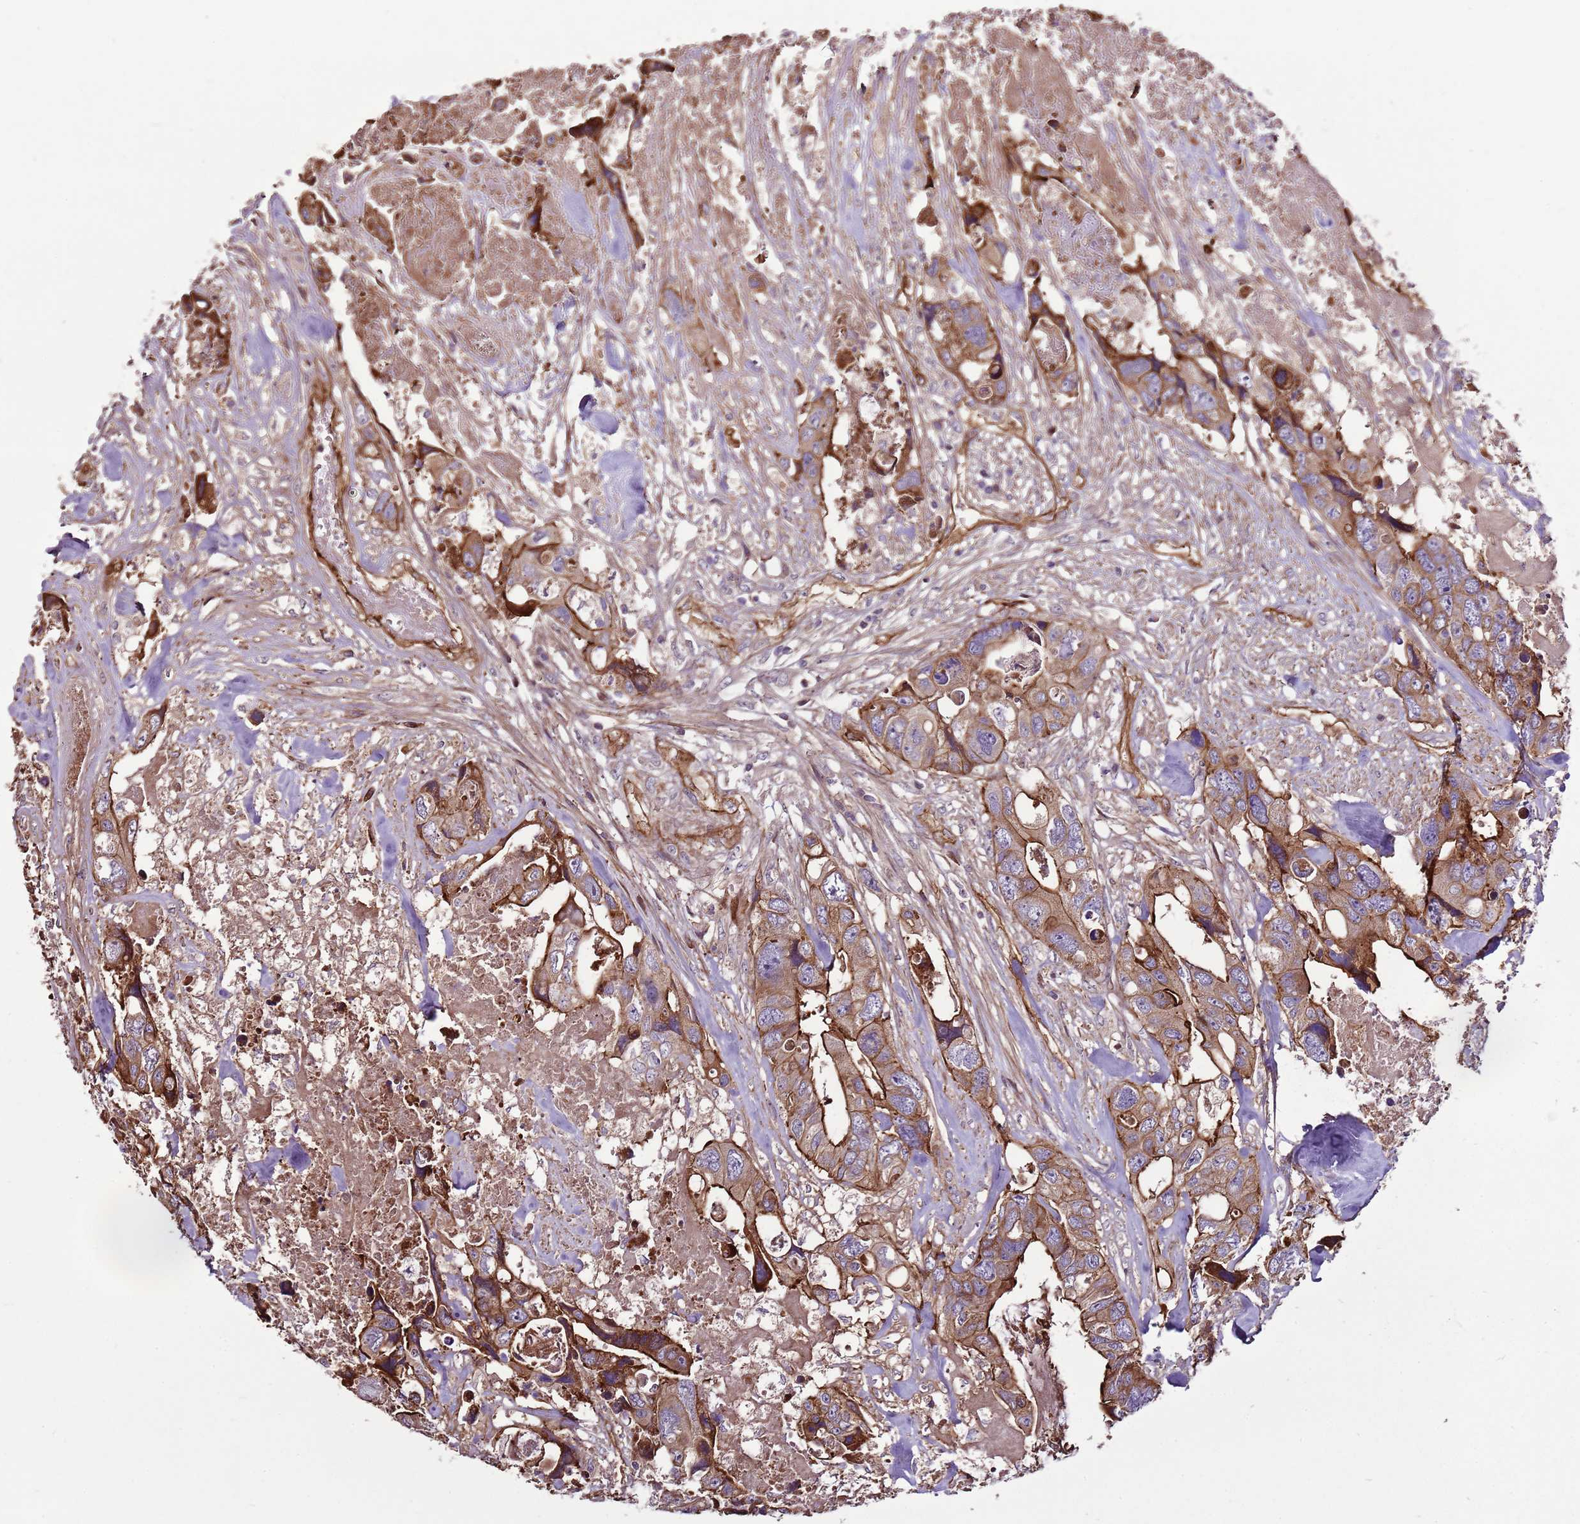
{"staining": {"intensity": "strong", "quantity": ">75%", "location": "cytoplasmic/membranous"}, "tissue": "colorectal cancer", "cell_type": "Tumor cells", "image_type": "cancer", "snomed": [{"axis": "morphology", "description": "Adenocarcinoma, NOS"}, {"axis": "topography", "description": "Rectum"}], "caption": "The photomicrograph demonstrates immunohistochemical staining of adenocarcinoma (colorectal). There is strong cytoplasmic/membranous staining is seen in approximately >75% of tumor cells. The staining is performed using DAB (3,3'-diaminobenzidine) brown chromogen to label protein expression. The nuclei are counter-stained blue using hematoxylin.", "gene": "ZNF827", "patient": {"sex": "male", "age": 57}}